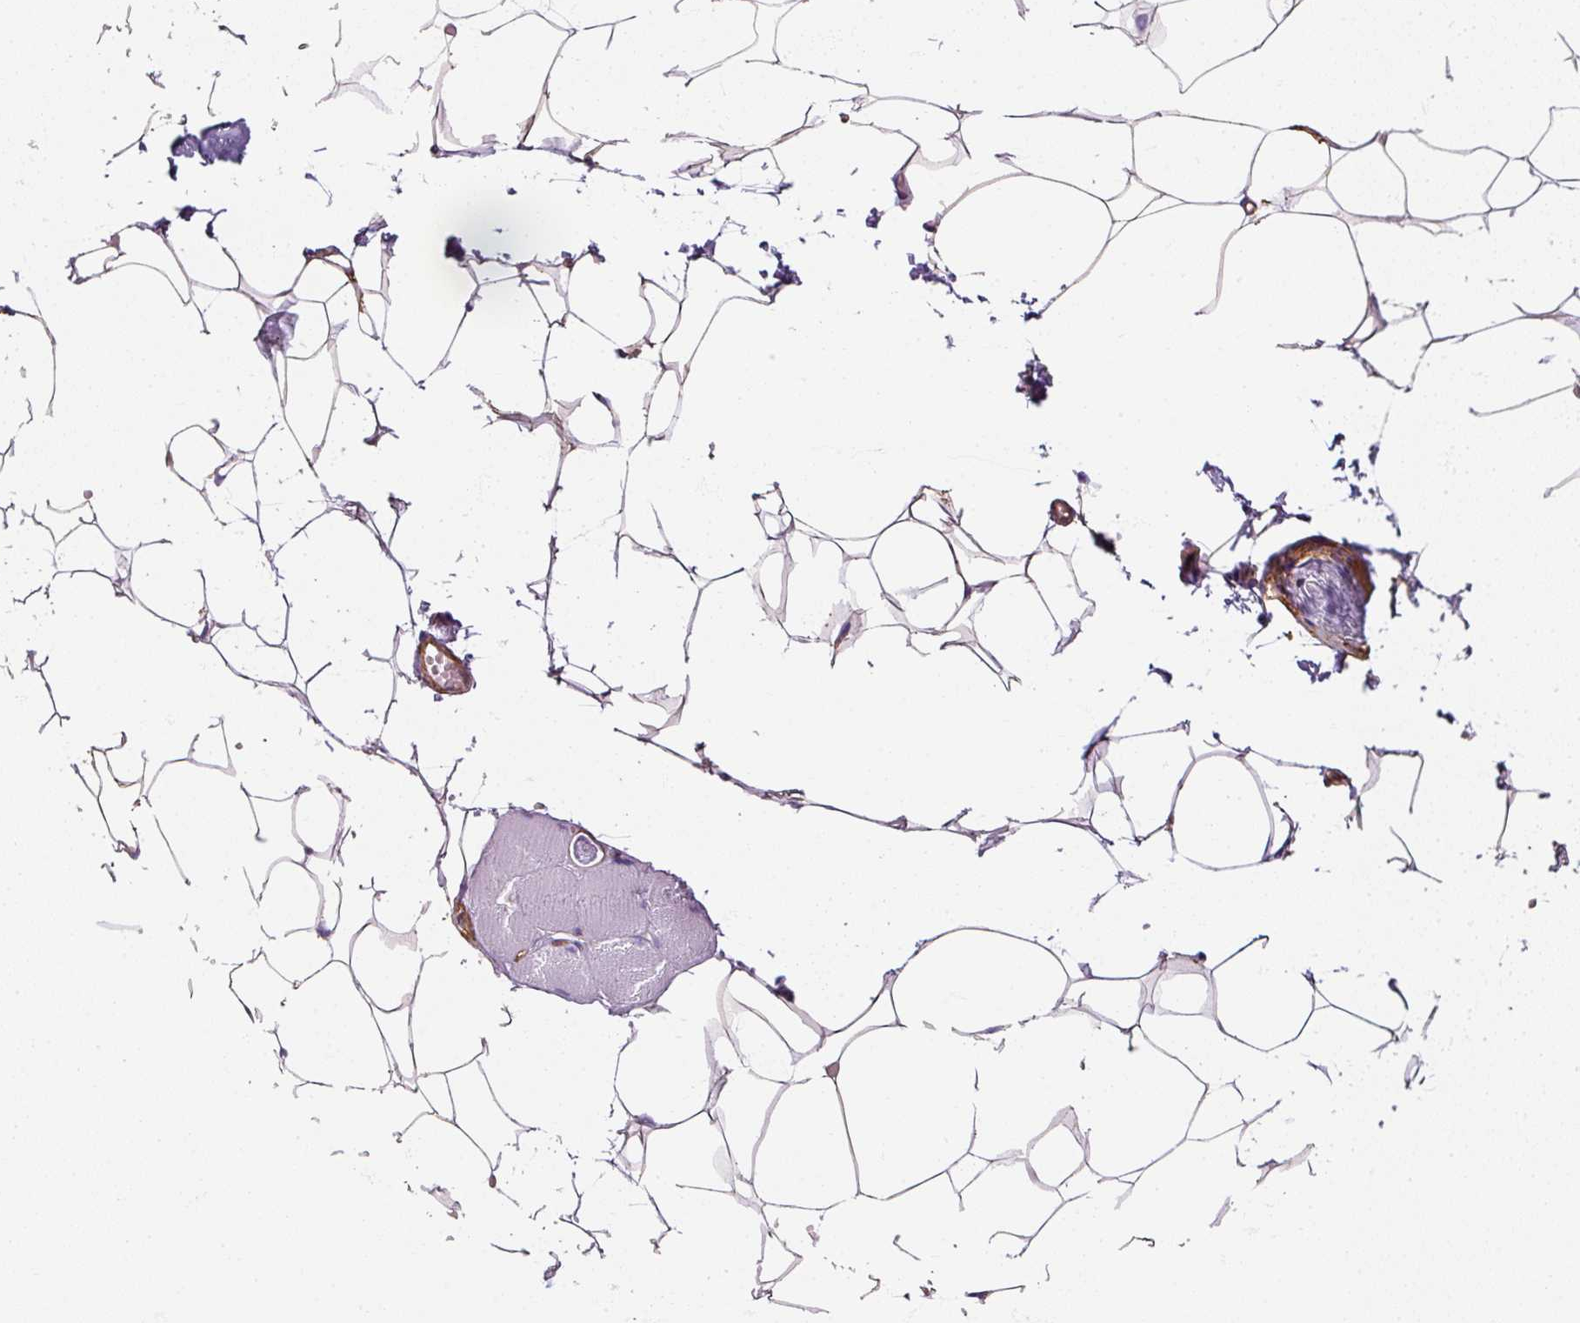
{"staining": {"intensity": "moderate", "quantity": ">75%", "location": "cytoplasmic/membranous"}, "tissue": "adipose tissue", "cell_type": "Adipocytes", "image_type": "normal", "snomed": [{"axis": "morphology", "description": "Normal tissue, NOS"}, {"axis": "topography", "description": "Skin"}, {"axis": "topography", "description": "Peripheral nerve tissue"}], "caption": "Immunohistochemistry (IHC) of normal human adipose tissue displays medium levels of moderate cytoplasmic/membranous staining in about >75% of adipocytes. Using DAB (3,3'-diaminobenzidine) (brown) and hematoxylin (blue) stains, captured at high magnification using brightfield microscopy.", "gene": "CAVIN3", "patient": {"sex": "female", "age": 56}}